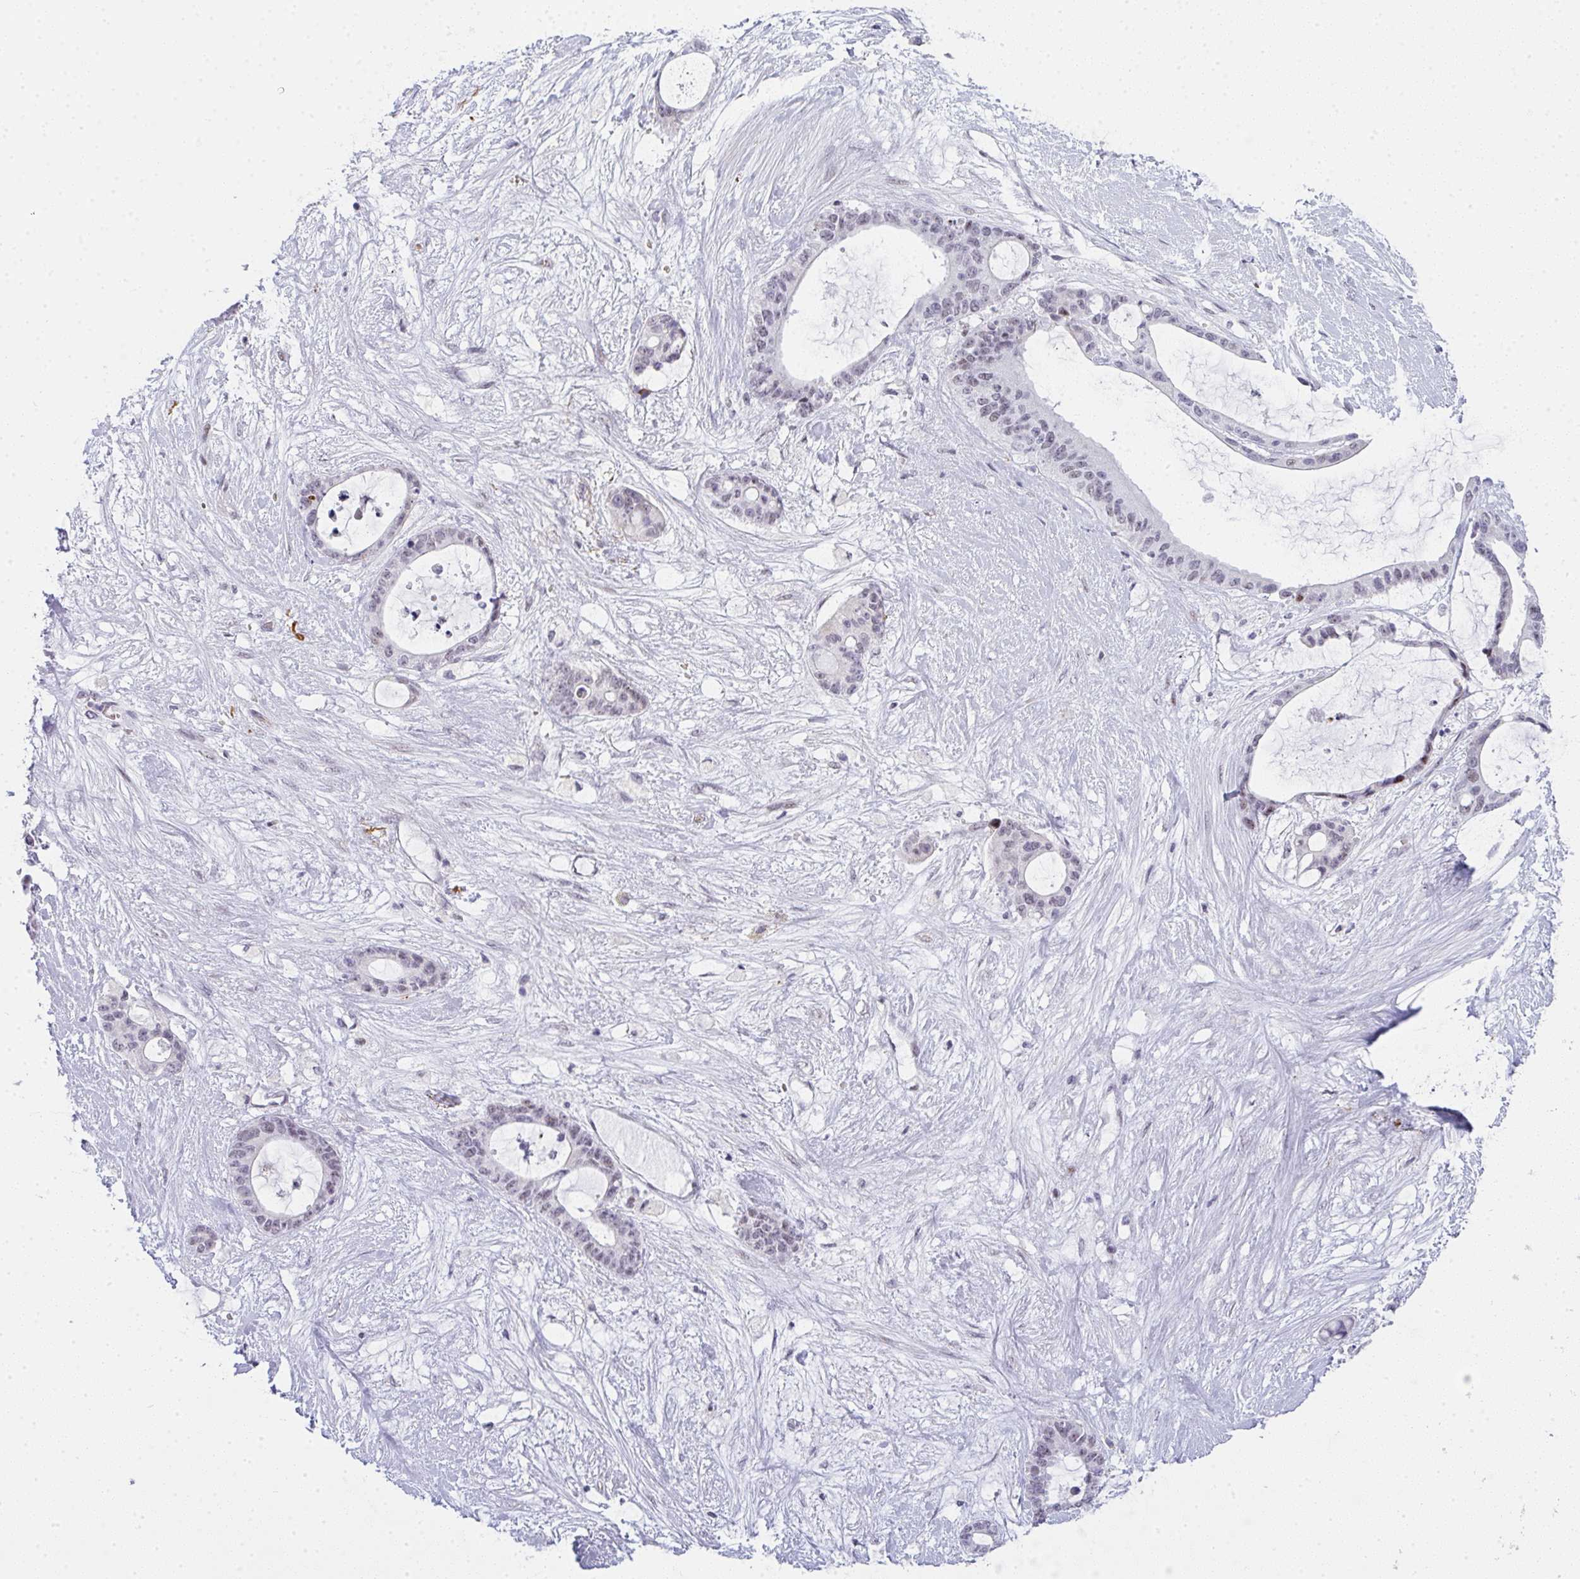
{"staining": {"intensity": "negative", "quantity": "none", "location": "none"}, "tissue": "liver cancer", "cell_type": "Tumor cells", "image_type": "cancer", "snomed": [{"axis": "morphology", "description": "Normal tissue, NOS"}, {"axis": "morphology", "description": "Cholangiocarcinoma"}, {"axis": "topography", "description": "Liver"}, {"axis": "topography", "description": "Peripheral nerve tissue"}], "caption": "Immunohistochemistry of human liver cancer shows no staining in tumor cells.", "gene": "TNMD", "patient": {"sex": "female", "age": 73}}